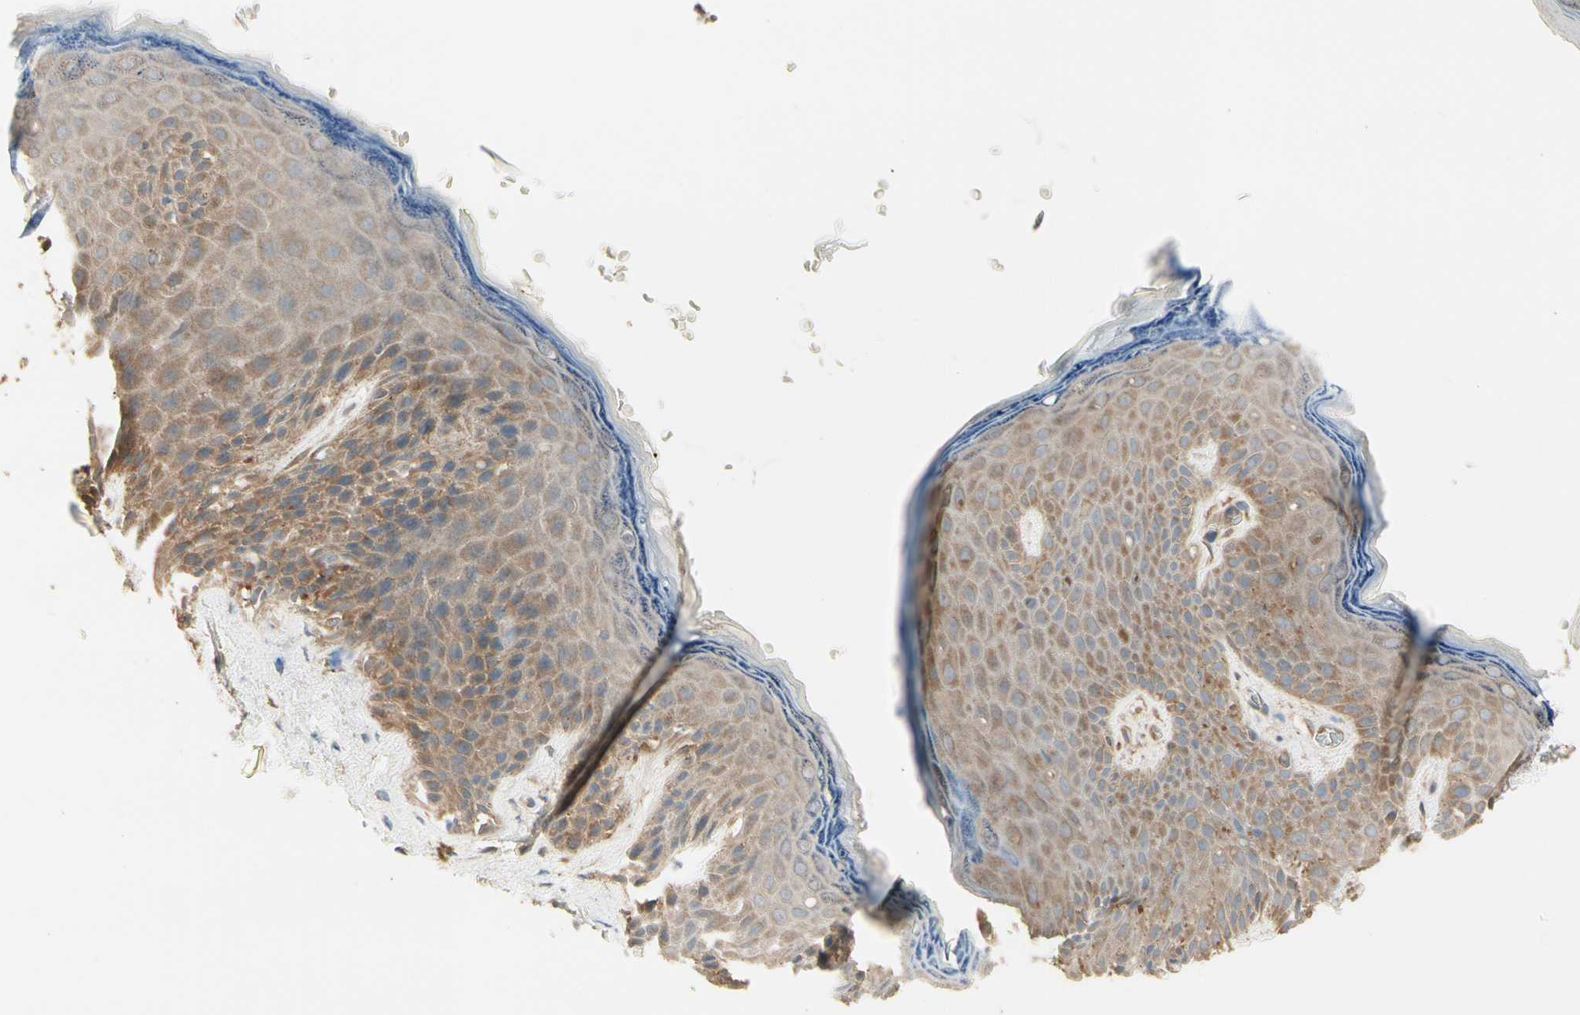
{"staining": {"intensity": "moderate", "quantity": ">75%", "location": "cytoplasmic/membranous"}, "tissue": "skin", "cell_type": "Epidermal cells", "image_type": "normal", "snomed": [{"axis": "morphology", "description": "Normal tissue, NOS"}, {"axis": "topography", "description": "Anal"}], "caption": "Immunohistochemical staining of benign skin displays moderate cytoplasmic/membranous protein positivity in about >75% of epidermal cells.", "gene": "IRAG1", "patient": {"sex": "female", "age": 46}}